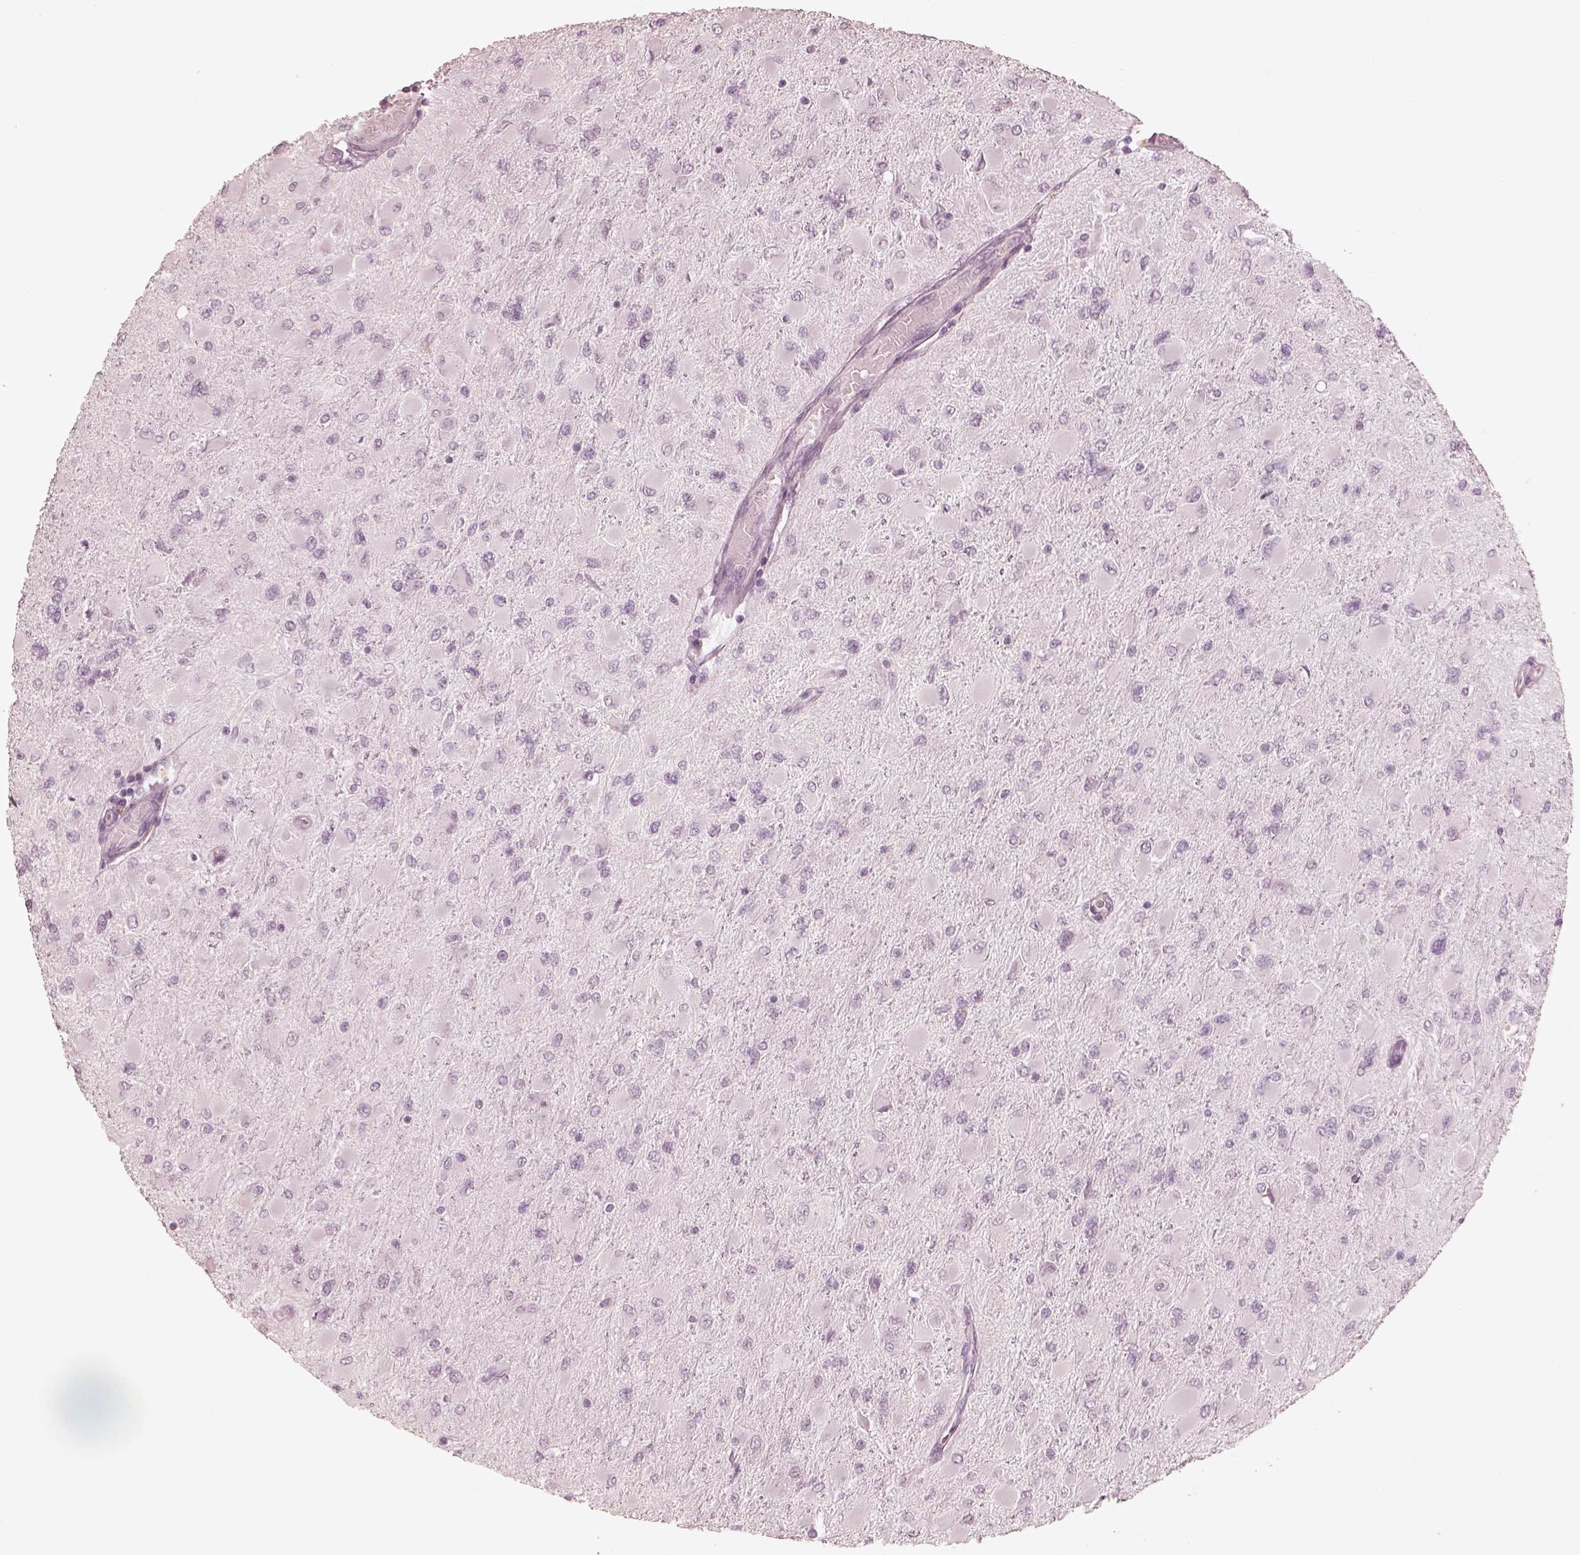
{"staining": {"intensity": "negative", "quantity": "none", "location": "none"}, "tissue": "glioma", "cell_type": "Tumor cells", "image_type": "cancer", "snomed": [{"axis": "morphology", "description": "Glioma, malignant, High grade"}, {"axis": "topography", "description": "Cerebral cortex"}], "caption": "The image exhibits no staining of tumor cells in malignant high-grade glioma.", "gene": "CALR3", "patient": {"sex": "female", "age": 36}}